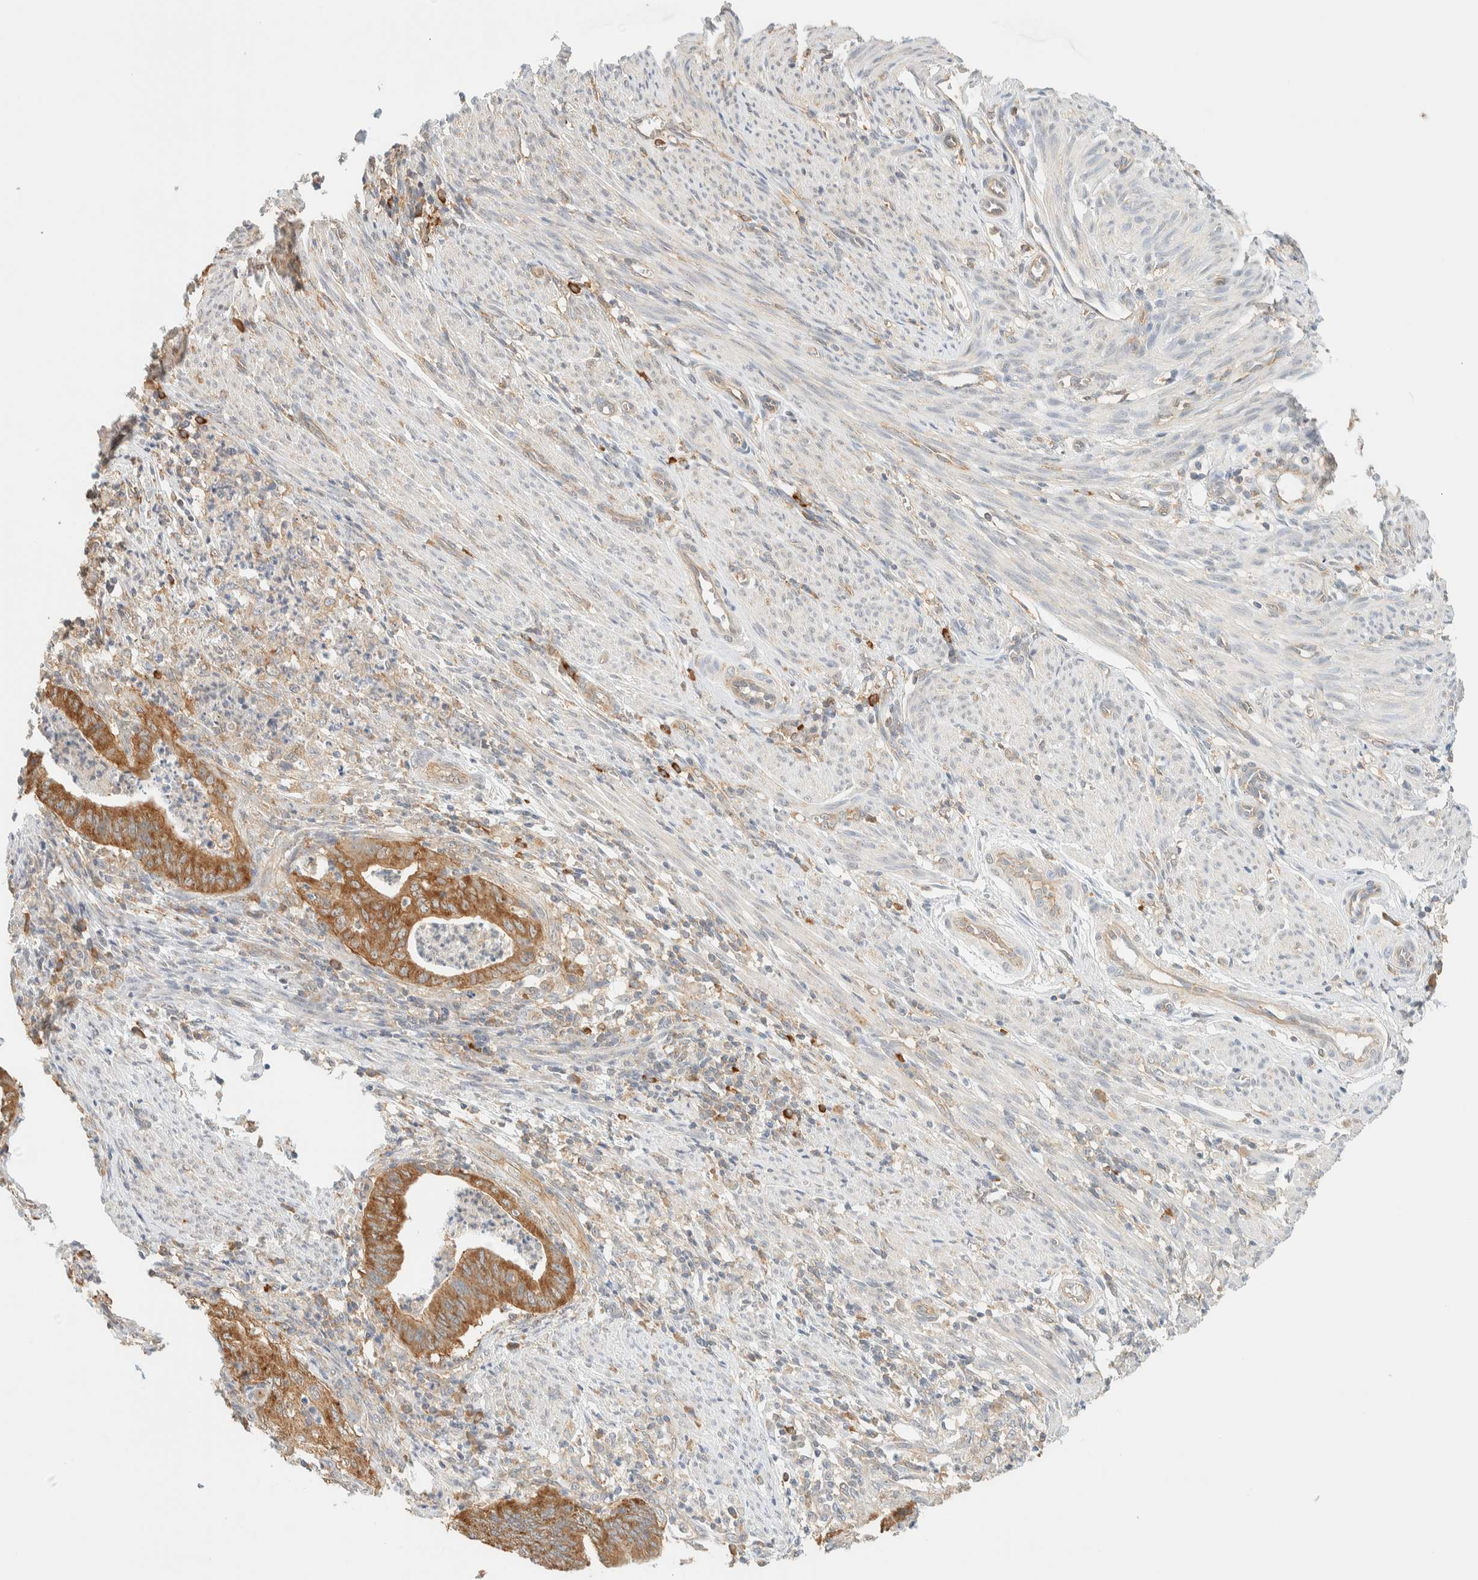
{"staining": {"intensity": "moderate", "quantity": ">75%", "location": "cytoplasmic/membranous"}, "tissue": "endometrial cancer", "cell_type": "Tumor cells", "image_type": "cancer", "snomed": [{"axis": "morphology", "description": "Polyp, NOS"}, {"axis": "morphology", "description": "Adenocarcinoma, NOS"}, {"axis": "morphology", "description": "Adenoma, NOS"}, {"axis": "topography", "description": "Endometrium"}], "caption": "A brown stain labels moderate cytoplasmic/membranous positivity of a protein in endometrial cancer (adenocarcinoma) tumor cells.", "gene": "TBC1D8B", "patient": {"sex": "female", "age": 79}}